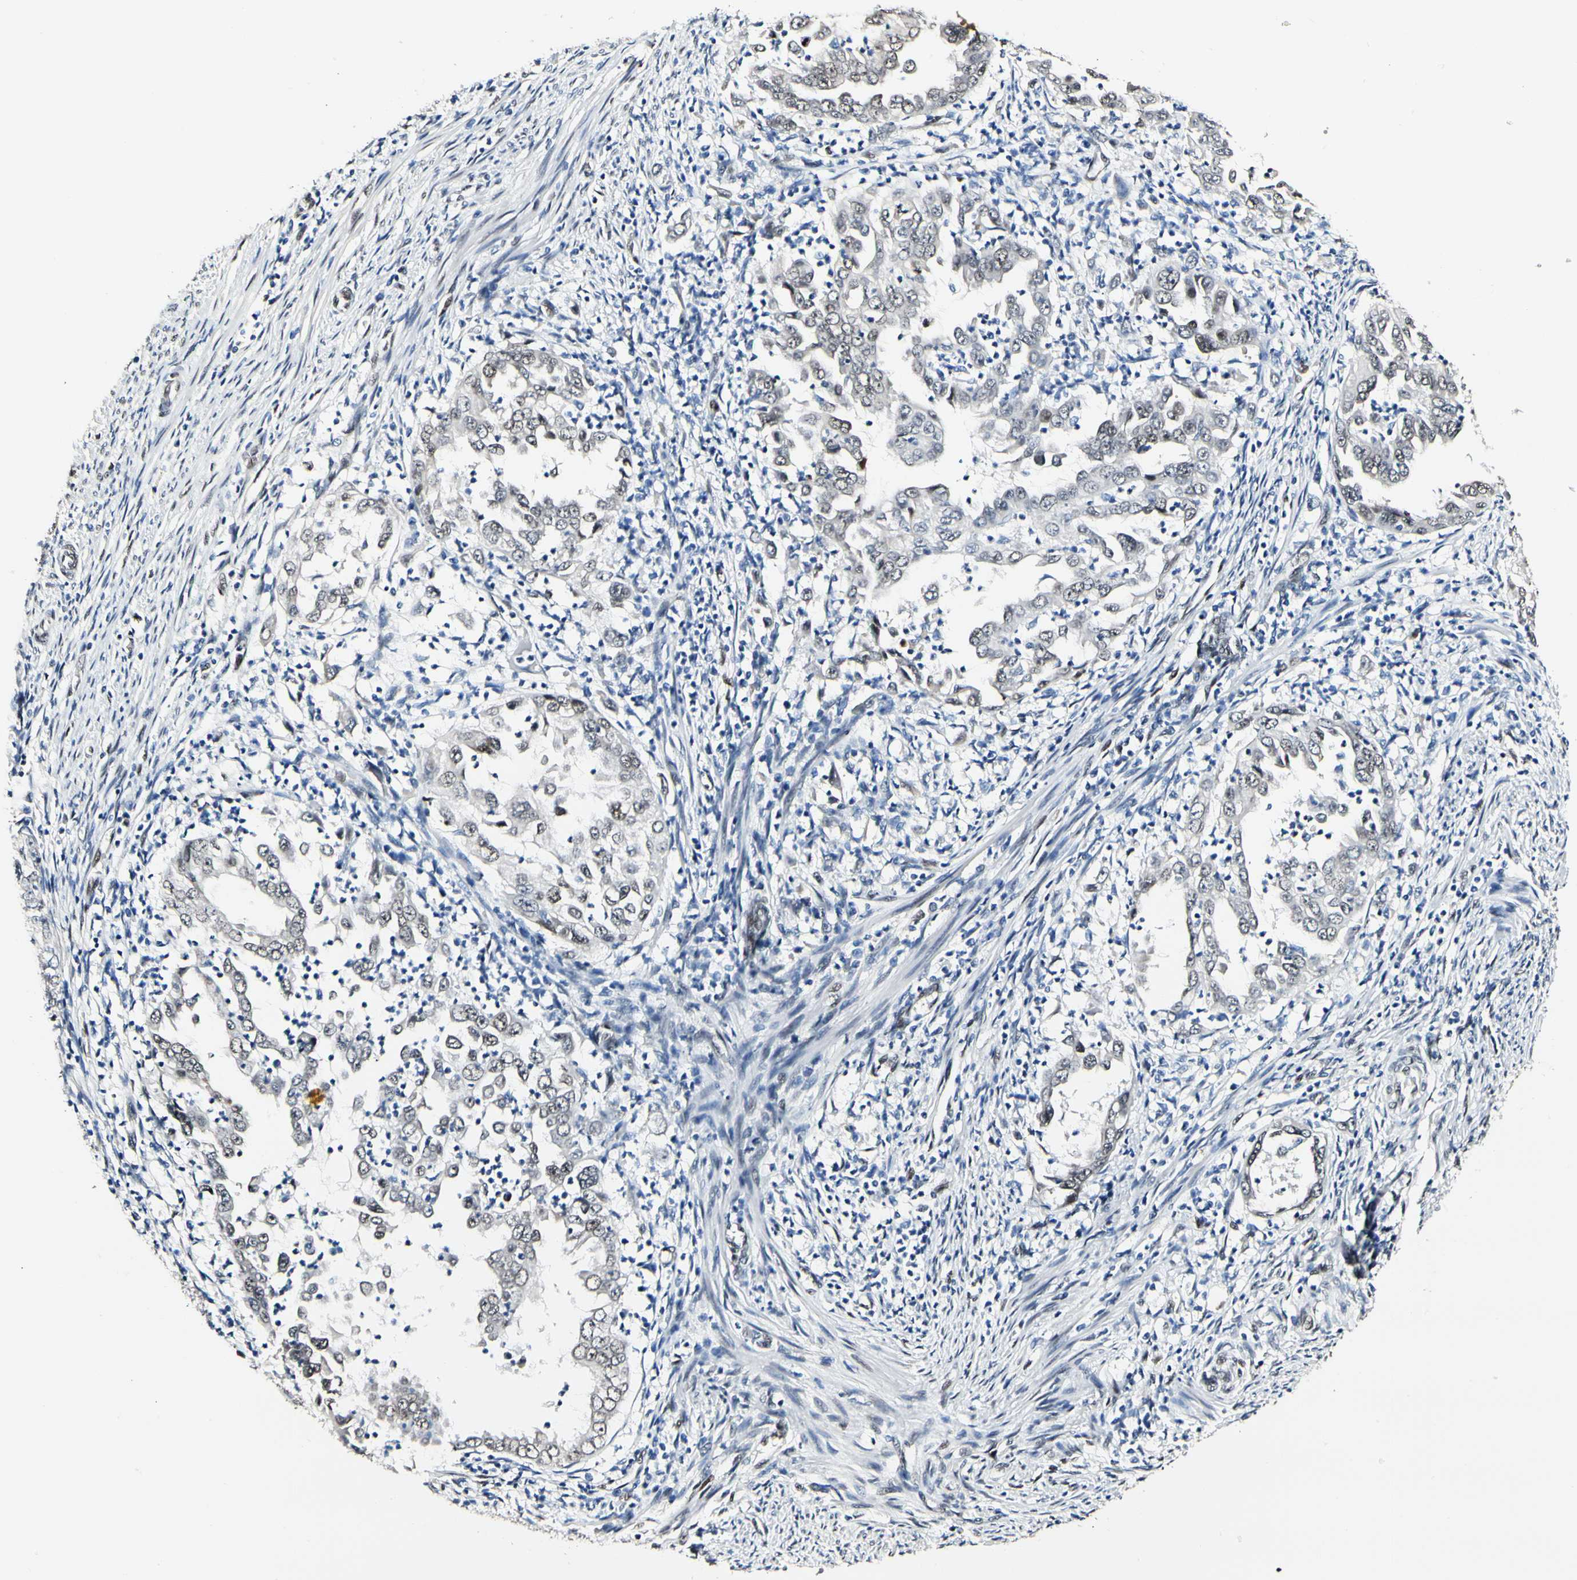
{"staining": {"intensity": "weak", "quantity": "25%-75%", "location": "nuclear"}, "tissue": "endometrial cancer", "cell_type": "Tumor cells", "image_type": "cancer", "snomed": [{"axis": "morphology", "description": "Adenocarcinoma, NOS"}, {"axis": "topography", "description": "Endometrium"}], "caption": "DAB (3,3'-diaminobenzidine) immunohistochemical staining of human endometrial adenocarcinoma demonstrates weak nuclear protein positivity in about 25%-75% of tumor cells.", "gene": "NFIA", "patient": {"sex": "female", "age": 85}}